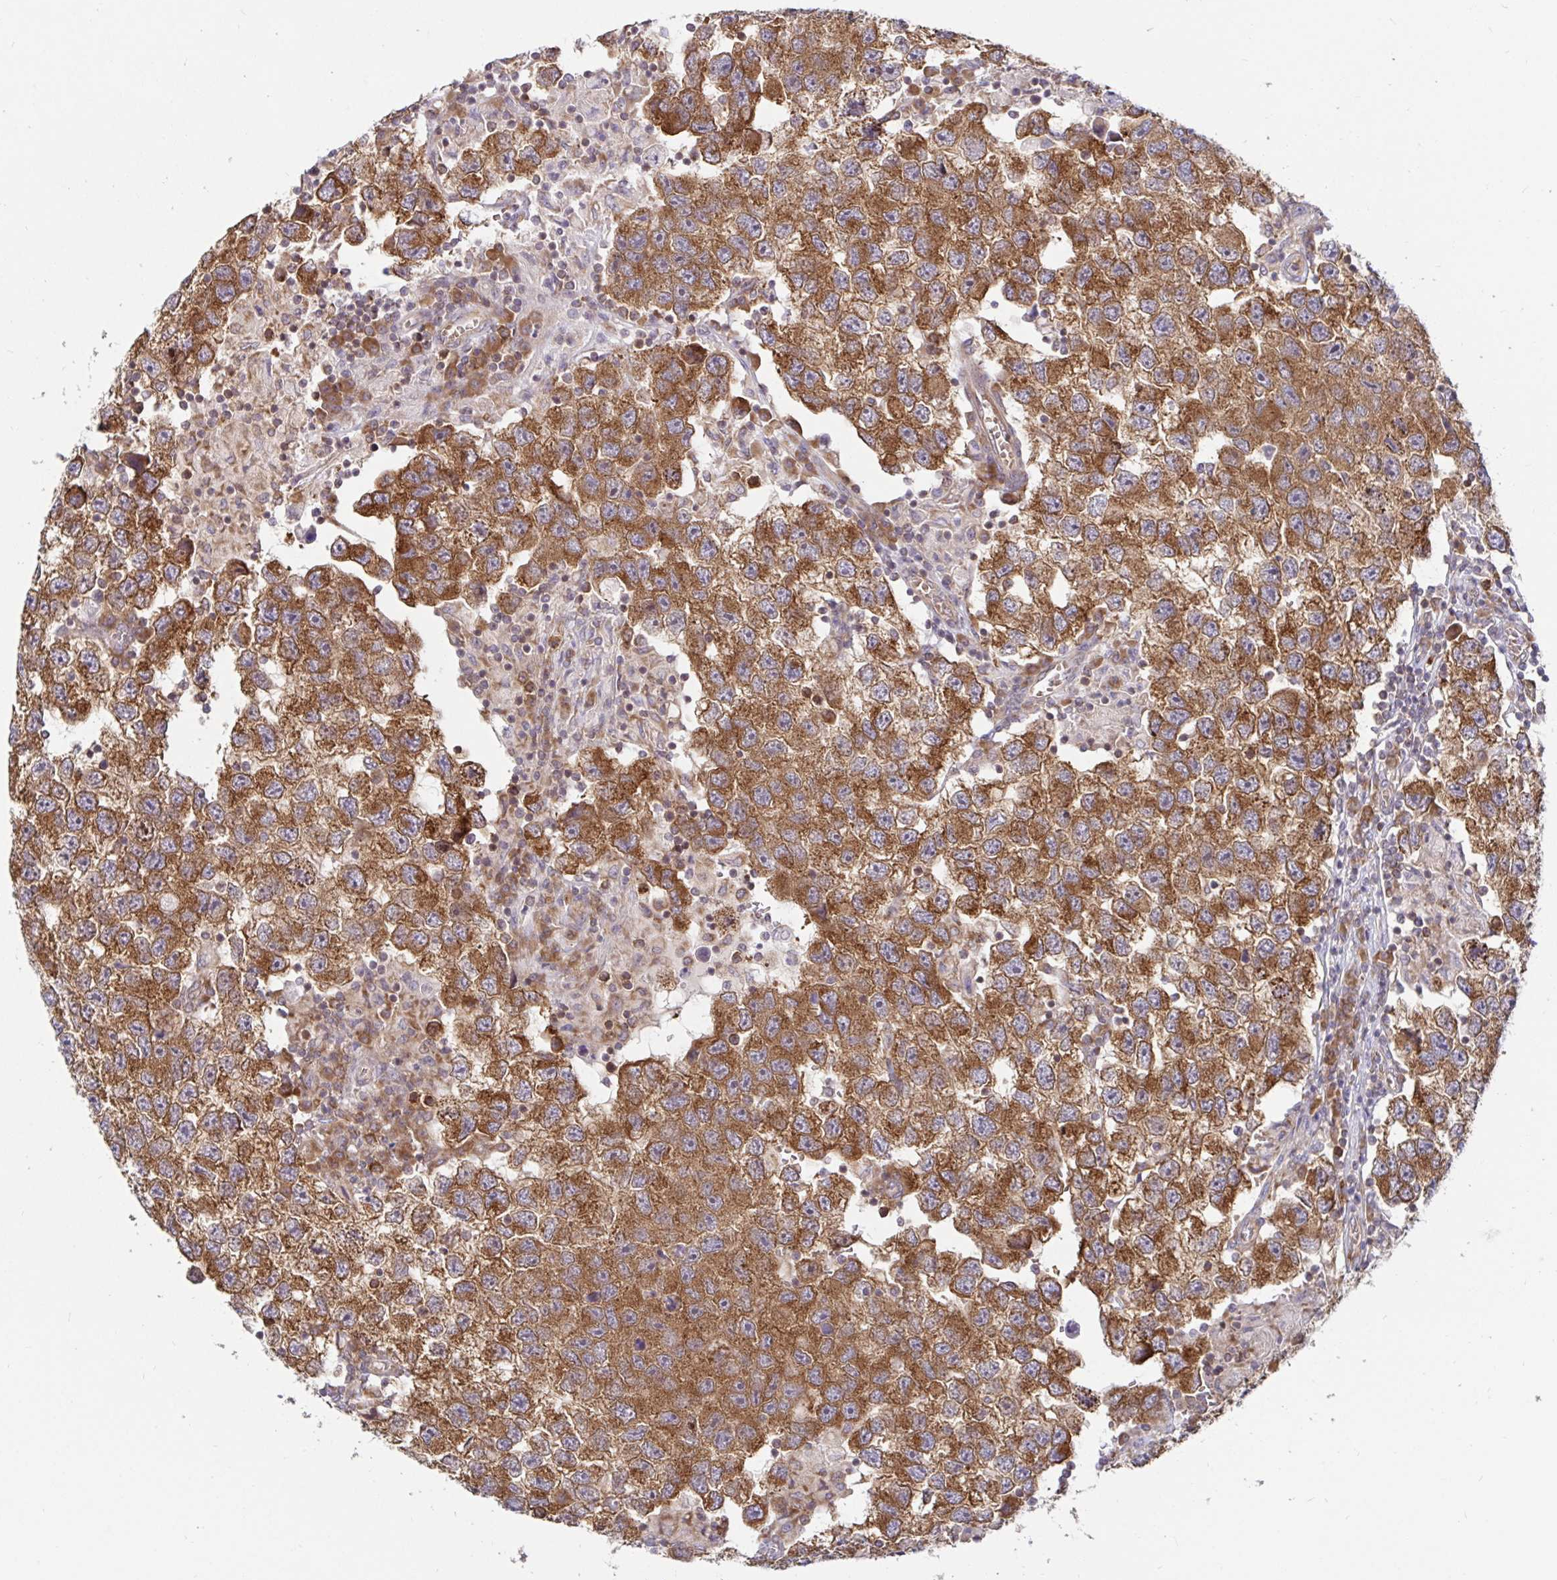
{"staining": {"intensity": "moderate", "quantity": ">75%", "location": "cytoplasmic/membranous"}, "tissue": "testis cancer", "cell_type": "Tumor cells", "image_type": "cancer", "snomed": [{"axis": "morphology", "description": "Seminoma, NOS"}, {"axis": "topography", "description": "Testis"}], "caption": "Testis cancer stained for a protein (brown) exhibits moderate cytoplasmic/membranous positive expression in approximately >75% of tumor cells.", "gene": "LARP1", "patient": {"sex": "male", "age": 26}}